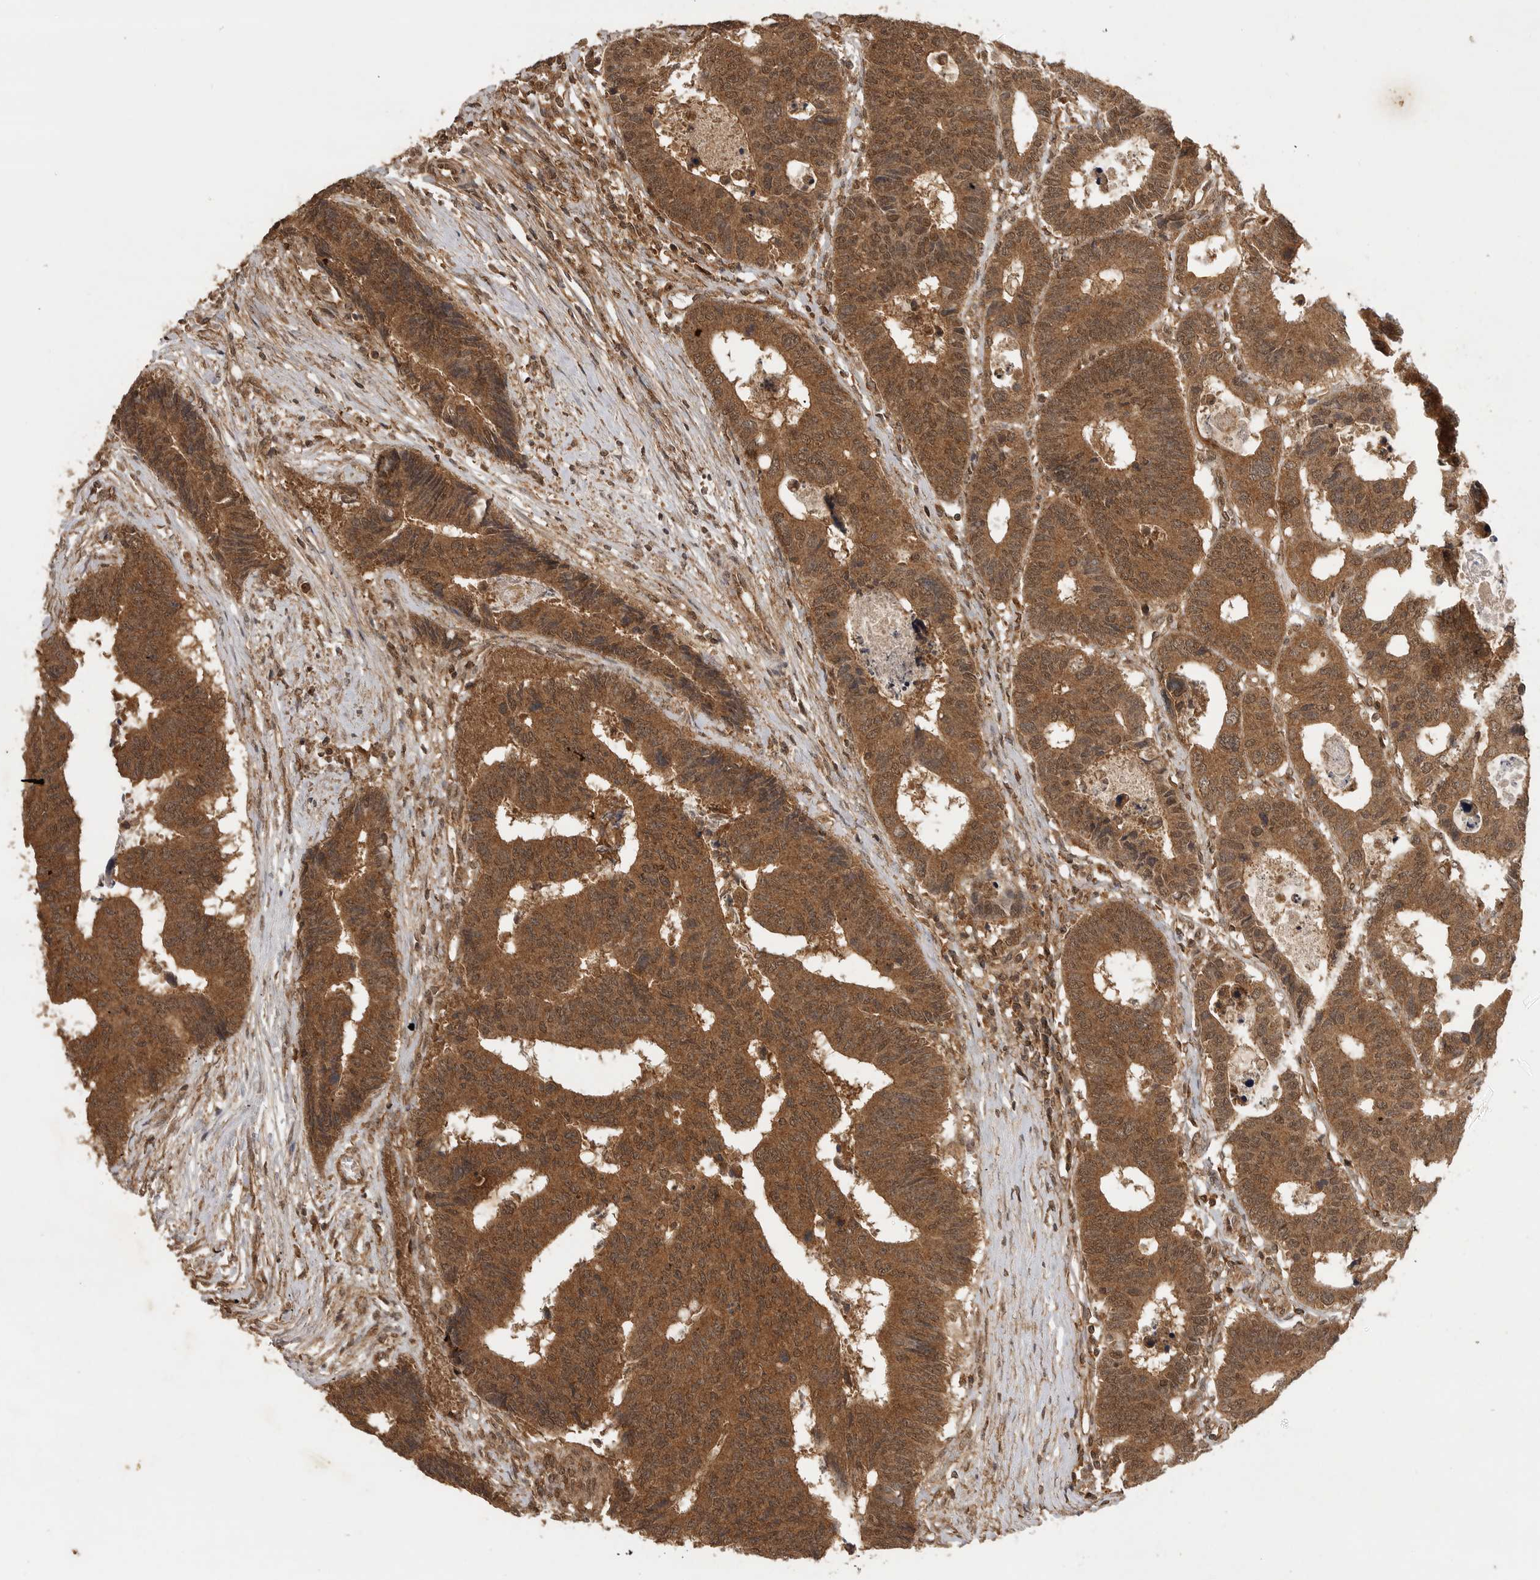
{"staining": {"intensity": "moderate", "quantity": ">75%", "location": "cytoplasmic/membranous,nuclear"}, "tissue": "colorectal cancer", "cell_type": "Tumor cells", "image_type": "cancer", "snomed": [{"axis": "morphology", "description": "Adenocarcinoma, NOS"}, {"axis": "topography", "description": "Rectum"}], "caption": "Moderate cytoplasmic/membranous and nuclear positivity is appreciated in approximately >75% of tumor cells in colorectal cancer (adenocarcinoma).", "gene": "ICOSLG", "patient": {"sex": "male", "age": 84}}